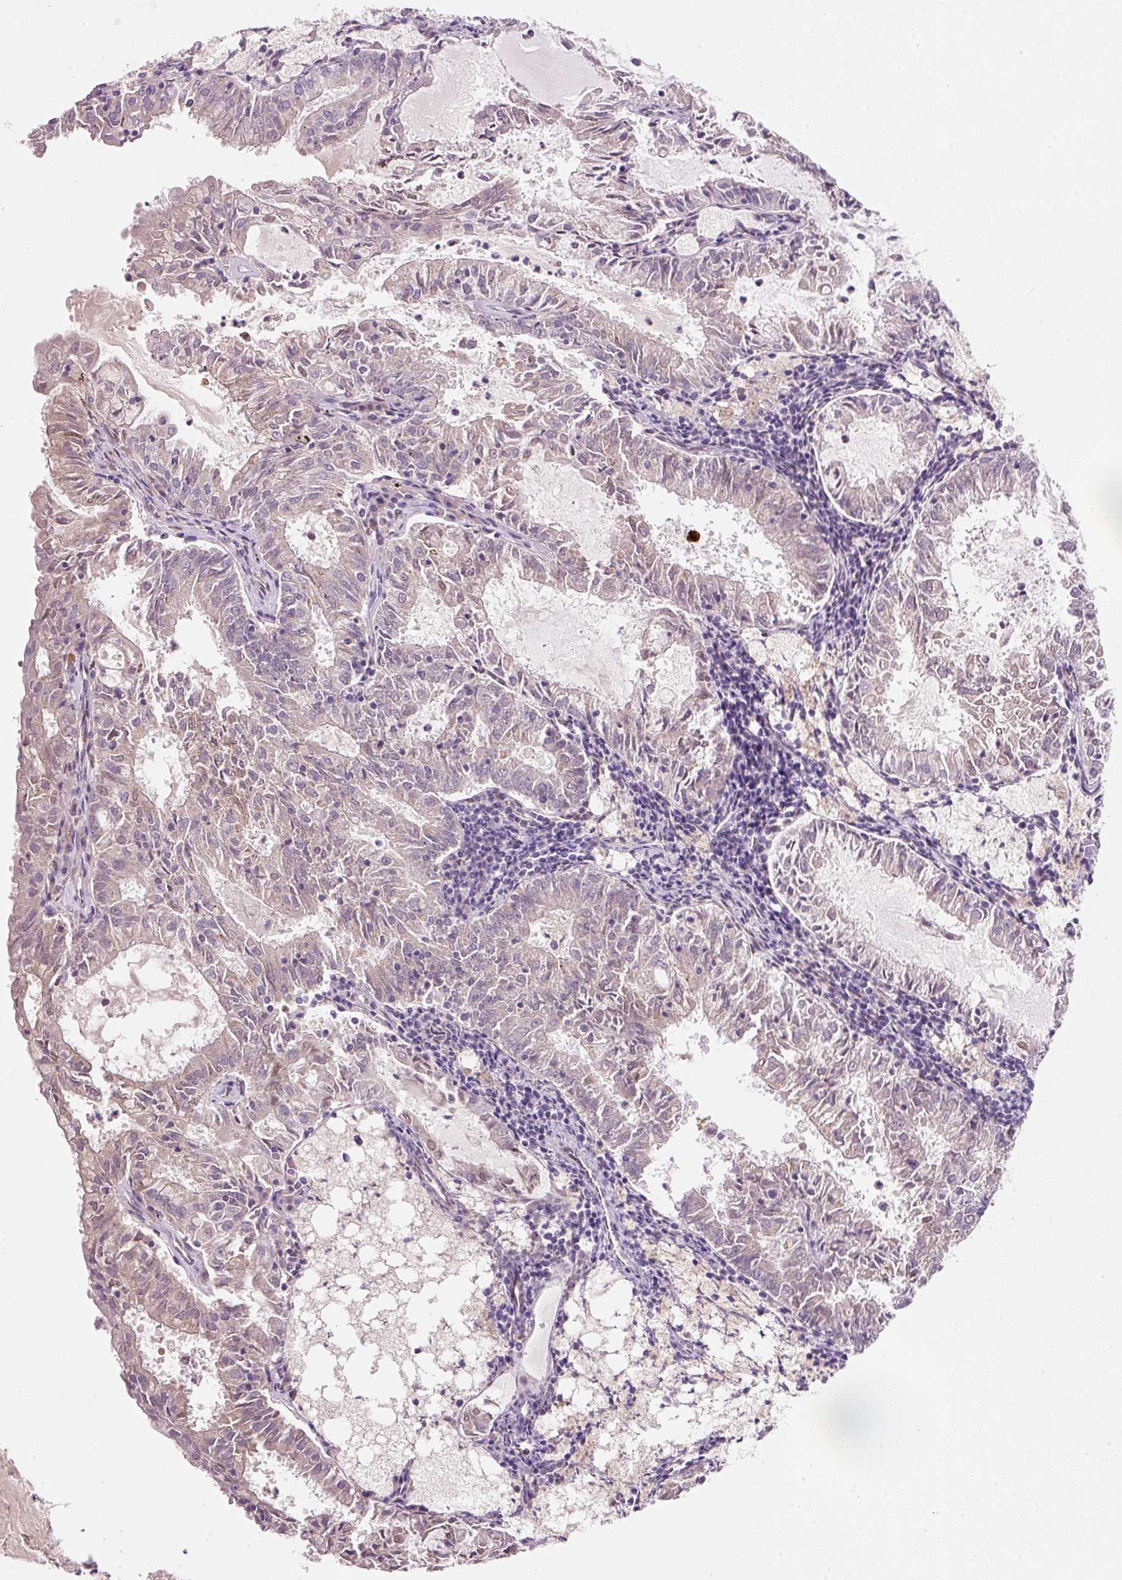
{"staining": {"intensity": "weak", "quantity": "<25%", "location": "cytoplasmic/membranous"}, "tissue": "endometrial cancer", "cell_type": "Tumor cells", "image_type": "cancer", "snomed": [{"axis": "morphology", "description": "Adenocarcinoma, NOS"}, {"axis": "topography", "description": "Endometrium"}], "caption": "The photomicrograph shows no significant expression in tumor cells of endometrial cancer.", "gene": "FAM78B", "patient": {"sex": "female", "age": 57}}